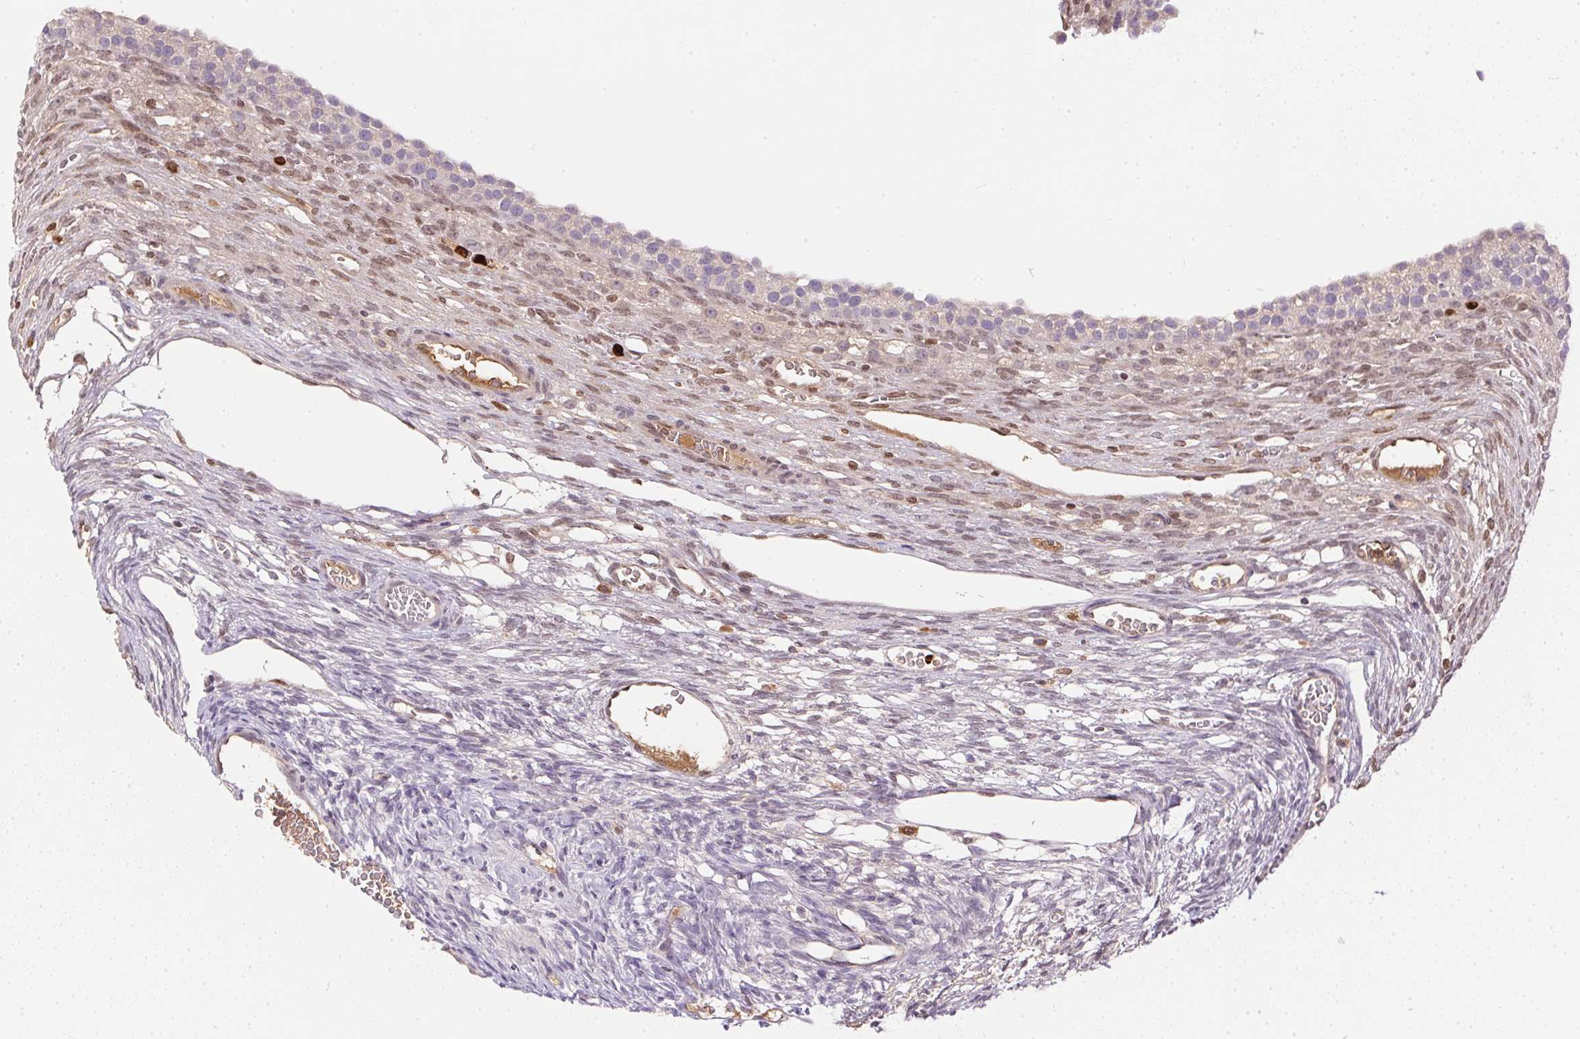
{"staining": {"intensity": "negative", "quantity": "none", "location": "none"}, "tissue": "ovary", "cell_type": "Follicle cells", "image_type": "normal", "snomed": [{"axis": "morphology", "description": "Normal tissue, NOS"}, {"axis": "topography", "description": "Ovary"}], "caption": "Immunohistochemical staining of benign ovary displays no significant staining in follicle cells. The staining was performed using DAB to visualize the protein expression in brown, while the nuclei were stained in blue with hematoxylin (Magnification: 20x).", "gene": "ORM1", "patient": {"sex": "female", "age": 34}}